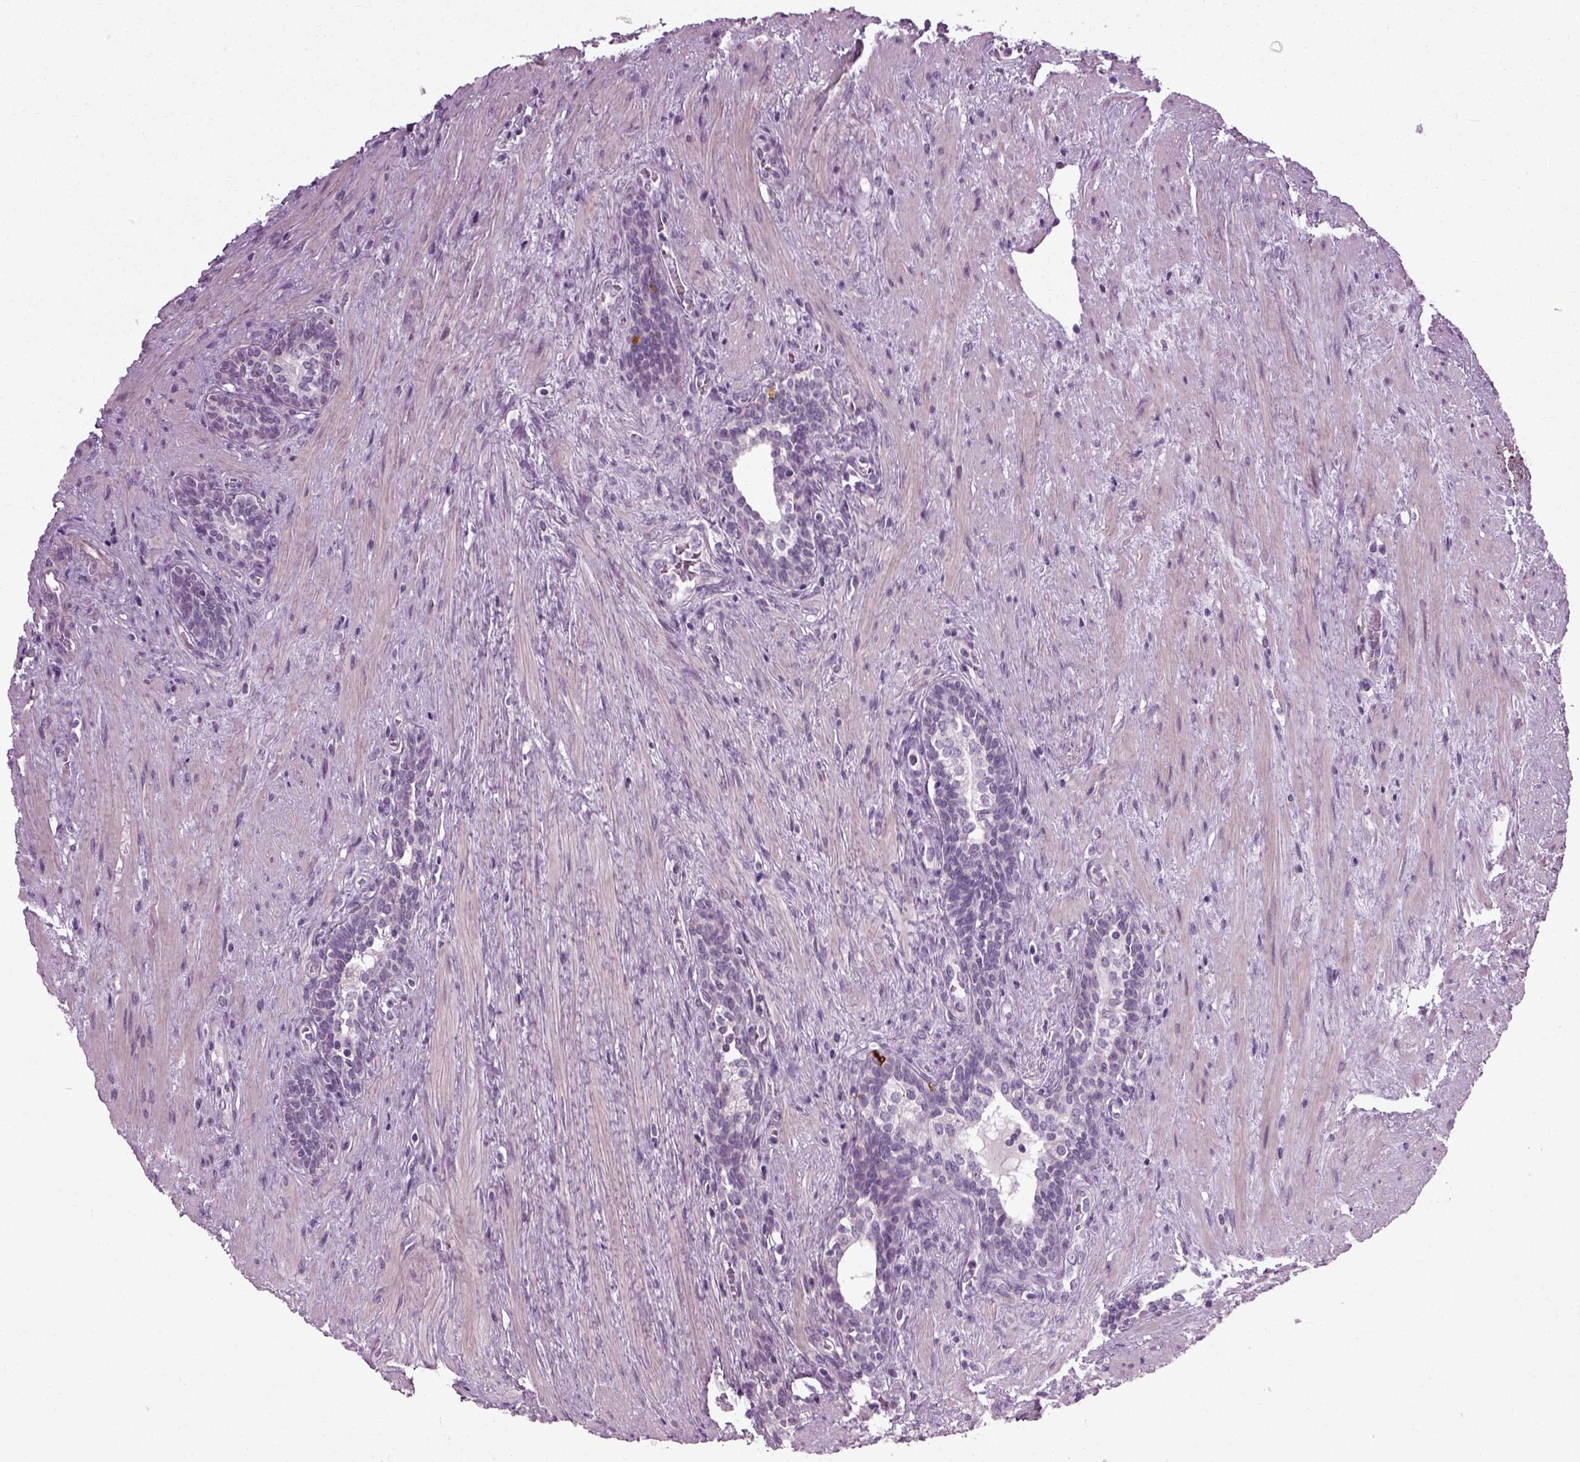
{"staining": {"intensity": "negative", "quantity": "none", "location": "none"}, "tissue": "prostate cancer", "cell_type": "Tumor cells", "image_type": "cancer", "snomed": [{"axis": "morphology", "description": "Adenocarcinoma, NOS"}, {"axis": "morphology", "description": "Adenocarcinoma, High grade"}, {"axis": "topography", "description": "Prostate"}], "caption": "DAB immunohistochemical staining of adenocarcinoma (high-grade) (prostate) shows no significant staining in tumor cells. (Stains: DAB IHC with hematoxylin counter stain, Microscopy: brightfield microscopy at high magnification).", "gene": "SCG5", "patient": {"sex": "male", "age": 61}}